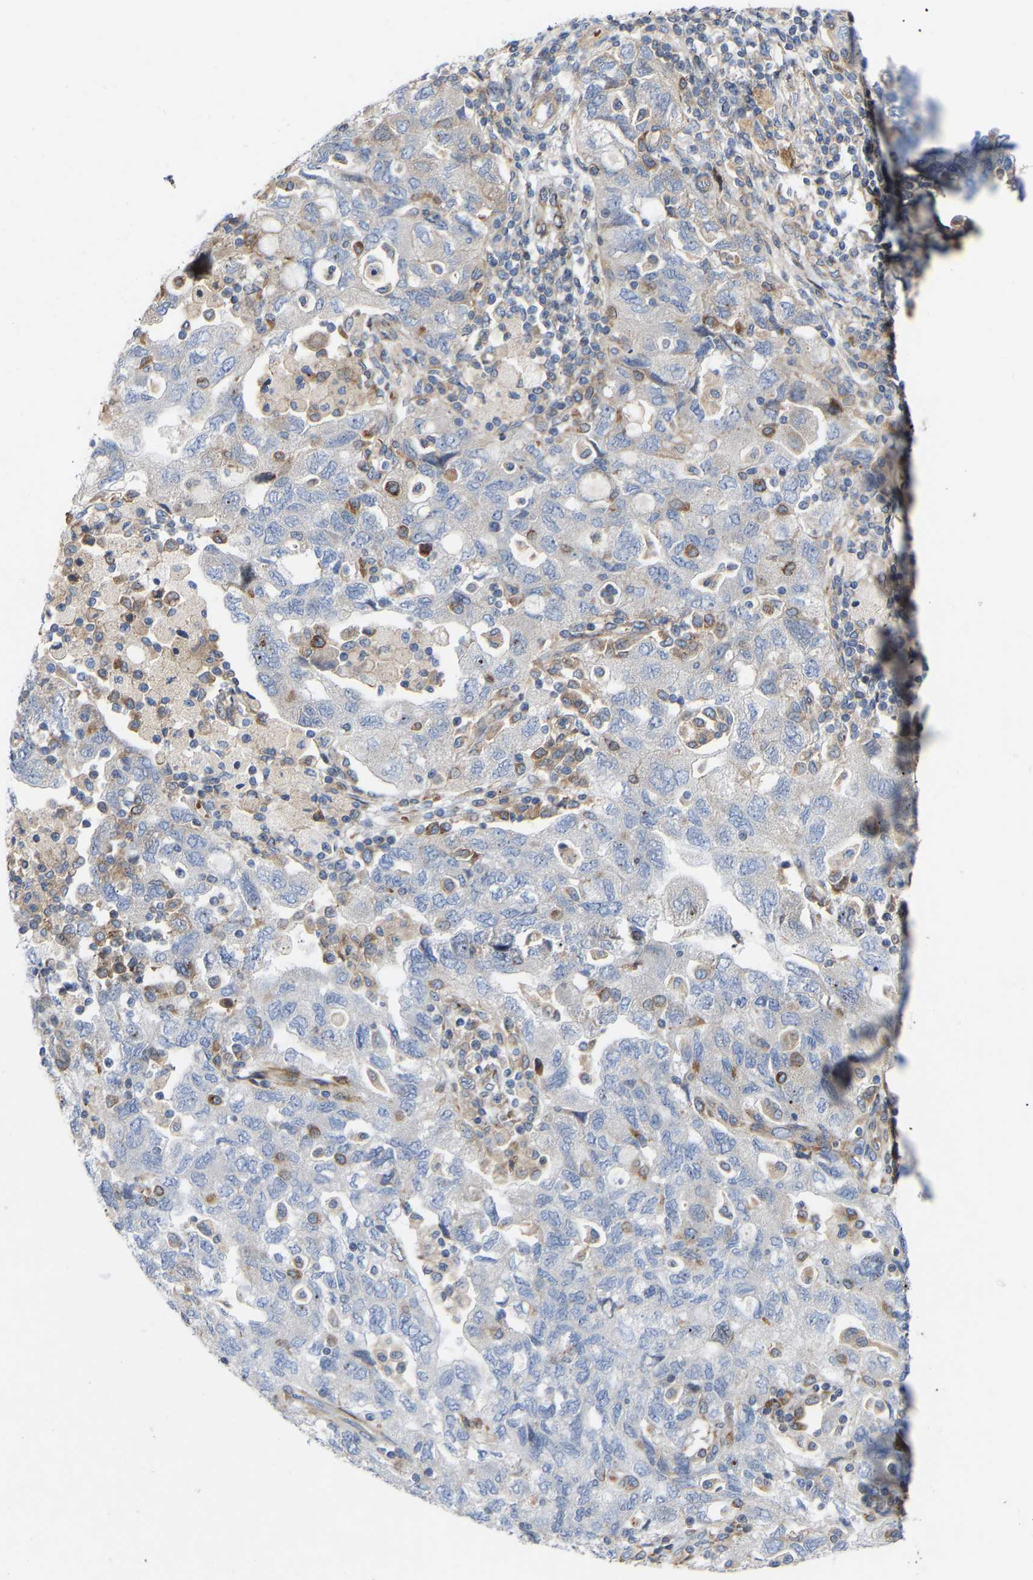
{"staining": {"intensity": "negative", "quantity": "none", "location": "none"}, "tissue": "ovarian cancer", "cell_type": "Tumor cells", "image_type": "cancer", "snomed": [{"axis": "morphology", "description": "Carcinoma, NOS"}, {"axis": "morphology", "description": "Cystadenocarcinoma, serous, NOS"}, {"axis": "topography", "description": "Ovary"}], "caption": "This histopathology image is of ovarian carcinoma stained with IHC to label a protein in brown with the nuclei are counter-stained blue. There is no expression in tumor cells.", "gene": "TOR1B", "patient": {"sex": "female", "age": 69}}